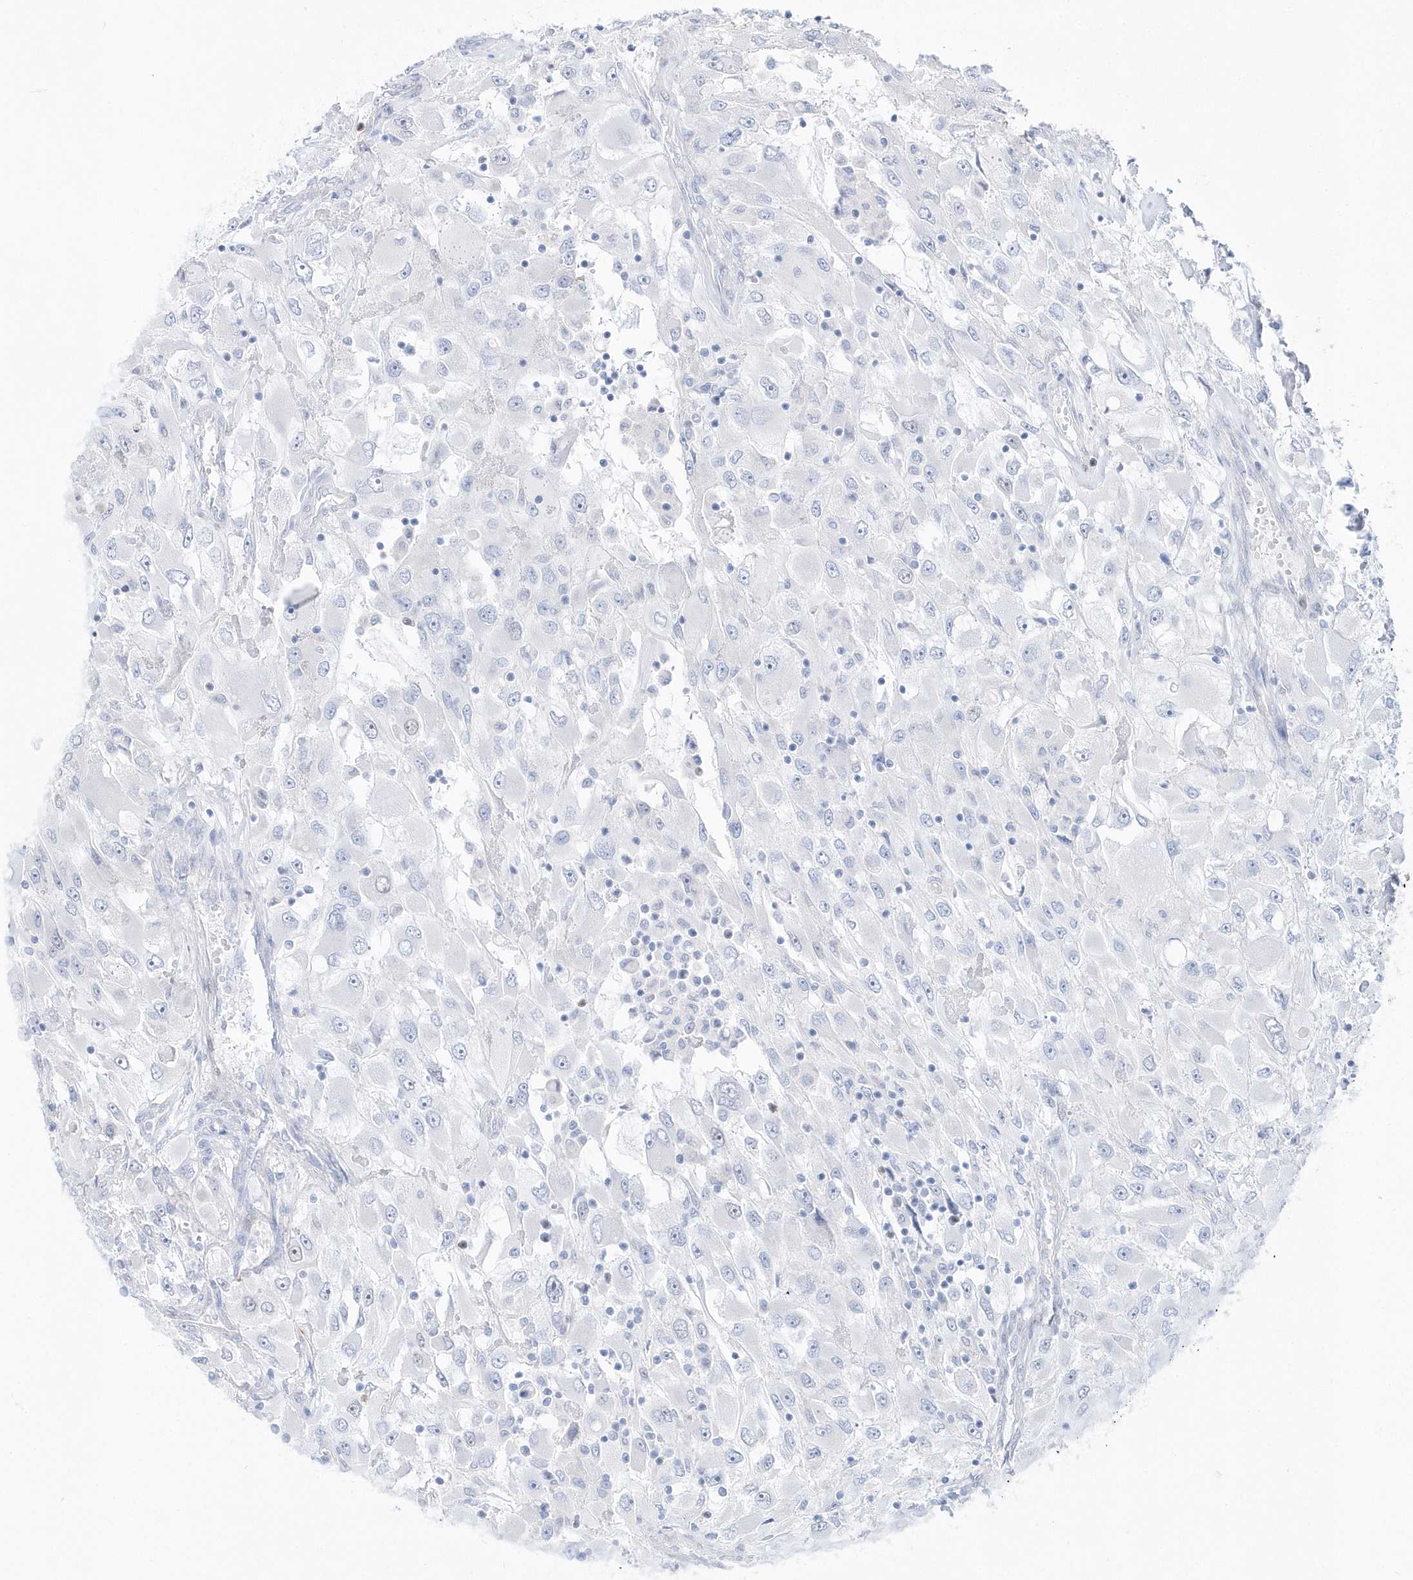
{"staining": {"intensity": "negative", "quantity": "none", "location": "none"}, "tissue": "renal cancer", "cell_type": "Tumor cells", "image_type": "cancer", "snomed": [{"axis": "morphology", "description": "Adenocarcinoma, NOS"}, {"axis": "topography", "description": "Kidney"}], "caption": "This is an IHC micrograph of renal adenocarcinoma. There is no expression in tumor cells.", "gene": "TMCO6", "patient": {"sex": "female", "age": 52}}